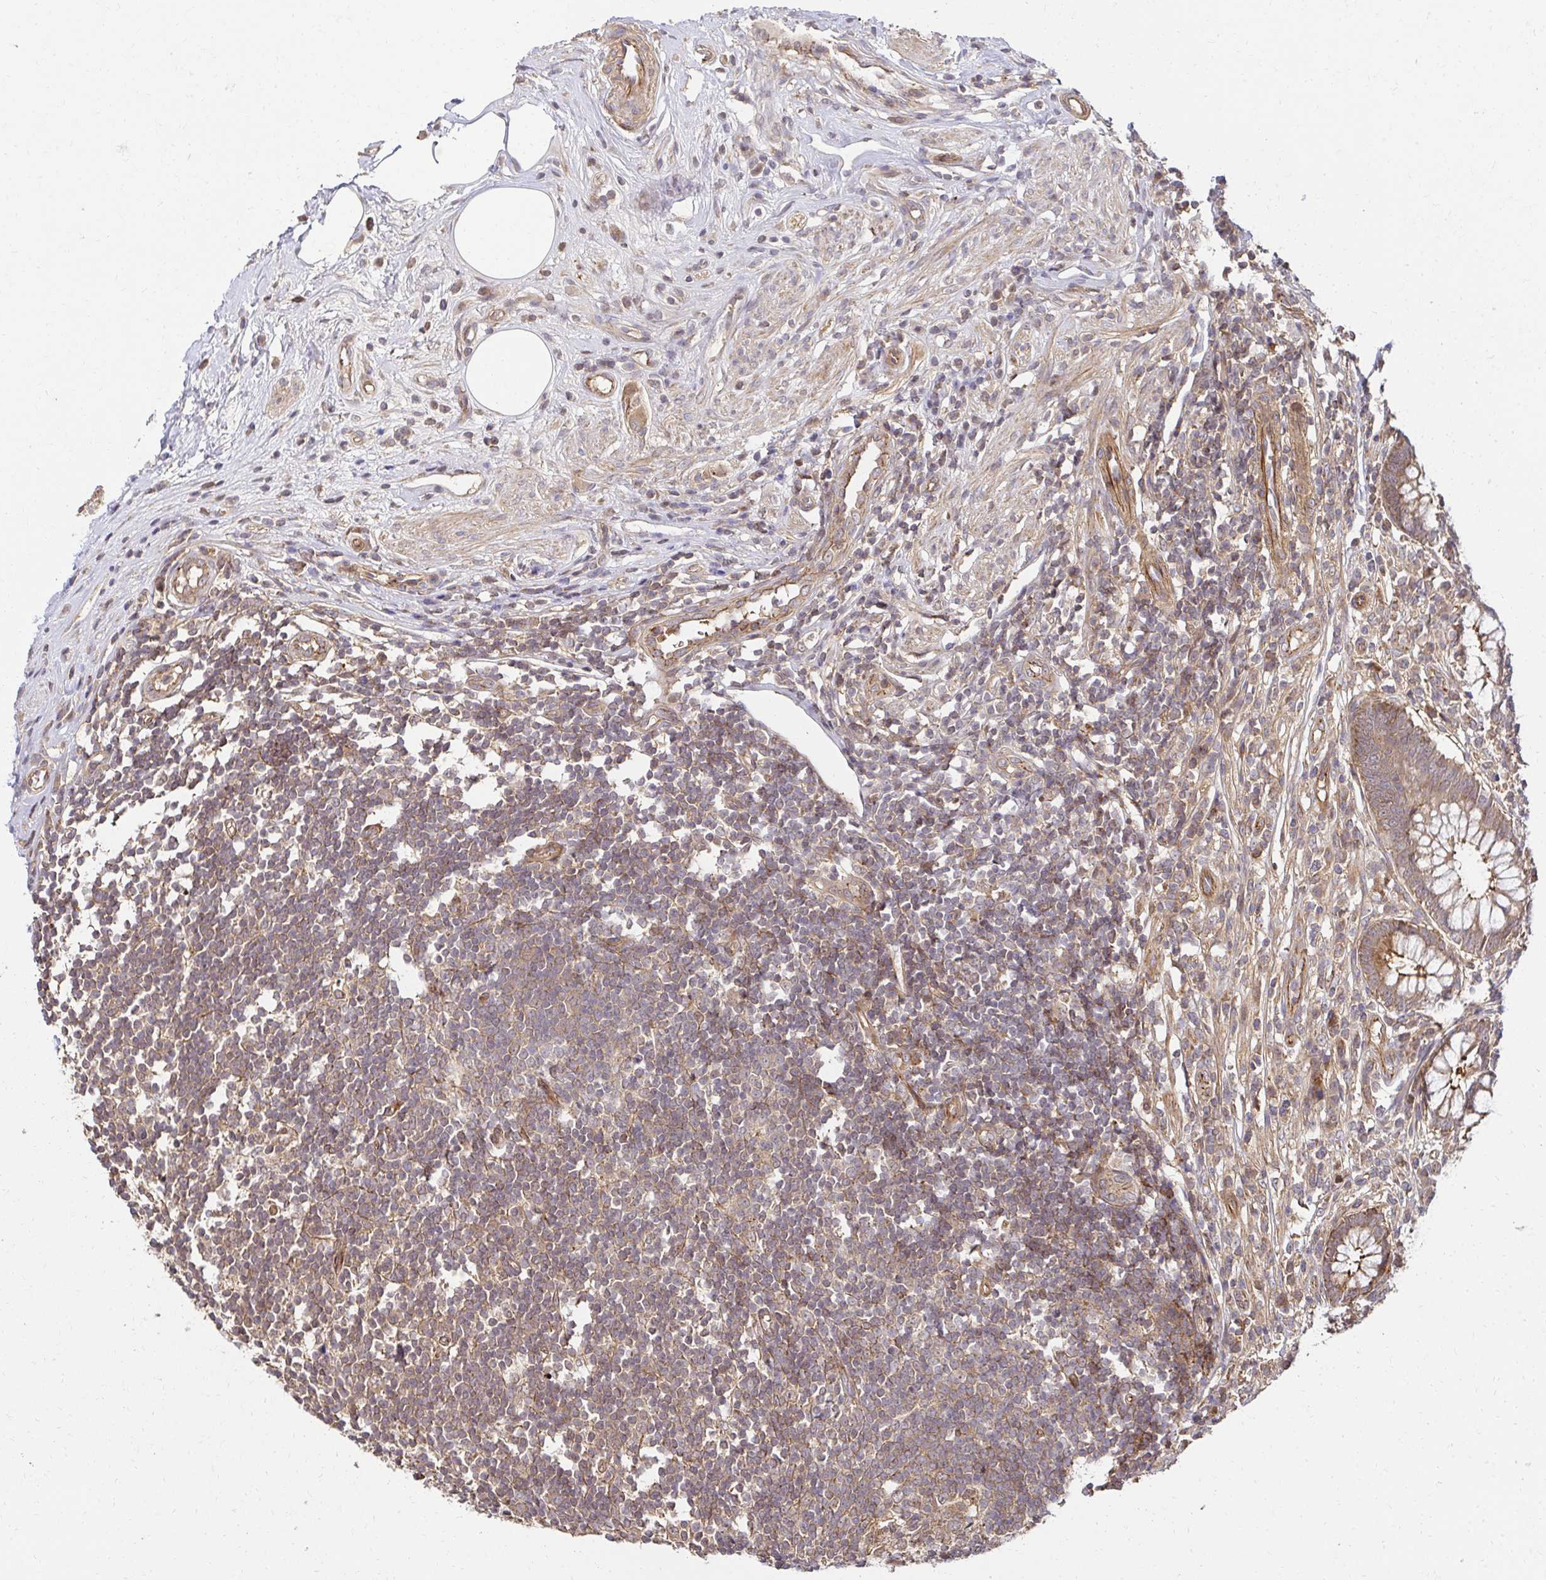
{"staining": {"intensity": "moderate", "quantity": ">75%", "location": "cytoplasmic/membranous"}, "tissue": "appendix", "cell_type": "Glandular cells", "image_type": "normal", "snomed": [{"axis": "morphology", "description": "Normal tissue, NOS"}, {"axis": "topography", "description": "Appendix"}], "caption": "Moderate cytoplasmic/membranous positivity for a protein is seen in approximately >75% of glandular cells of benign appendix using immunohistochemistry (IHC).", "gene": "PSMA4", "patient": {"sex": "female", "age": 56}}